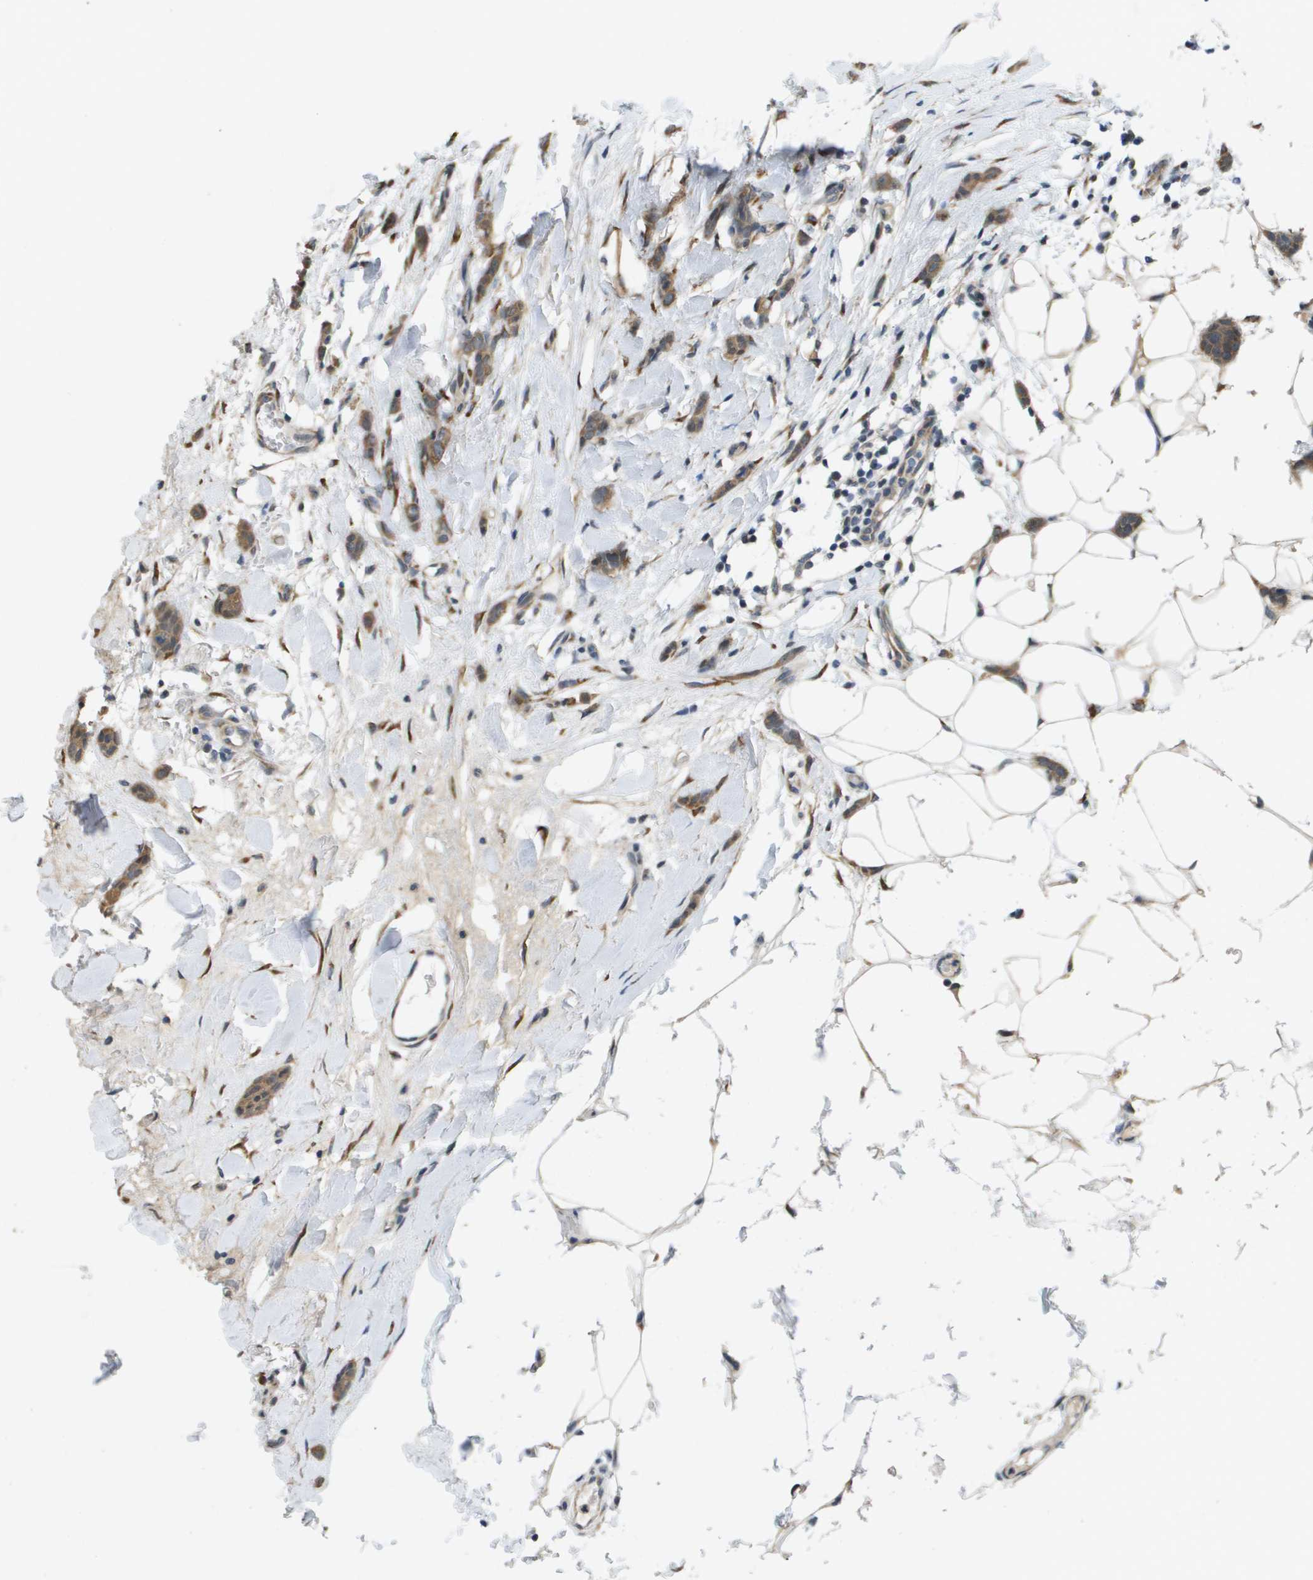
{"staining": {"intensity": "moderate", "quantity": ">75%", "location": "cytoplasmic/membranous"}, "tissue": "breast cancer", "cell_type": "Tumor cells", "image_type": "cancer", "snomed": [{"axis": "morphology", "description": "Lobular carcinoma"}, {"axis": "topography", "description": "Skin"}, {"axis": "topography", "description": "Breast"}], "caption": "Immunohistochemical staining of human breast cancer reveals moderate cytoplasmic/membranous protein positivity in approximately >75% of tumor cells. The protein of interest is shown in brown color, while the nuclei are stained blue.", "gene": "IFNLR1", "patient": {"sex": "female", "age": 46}}